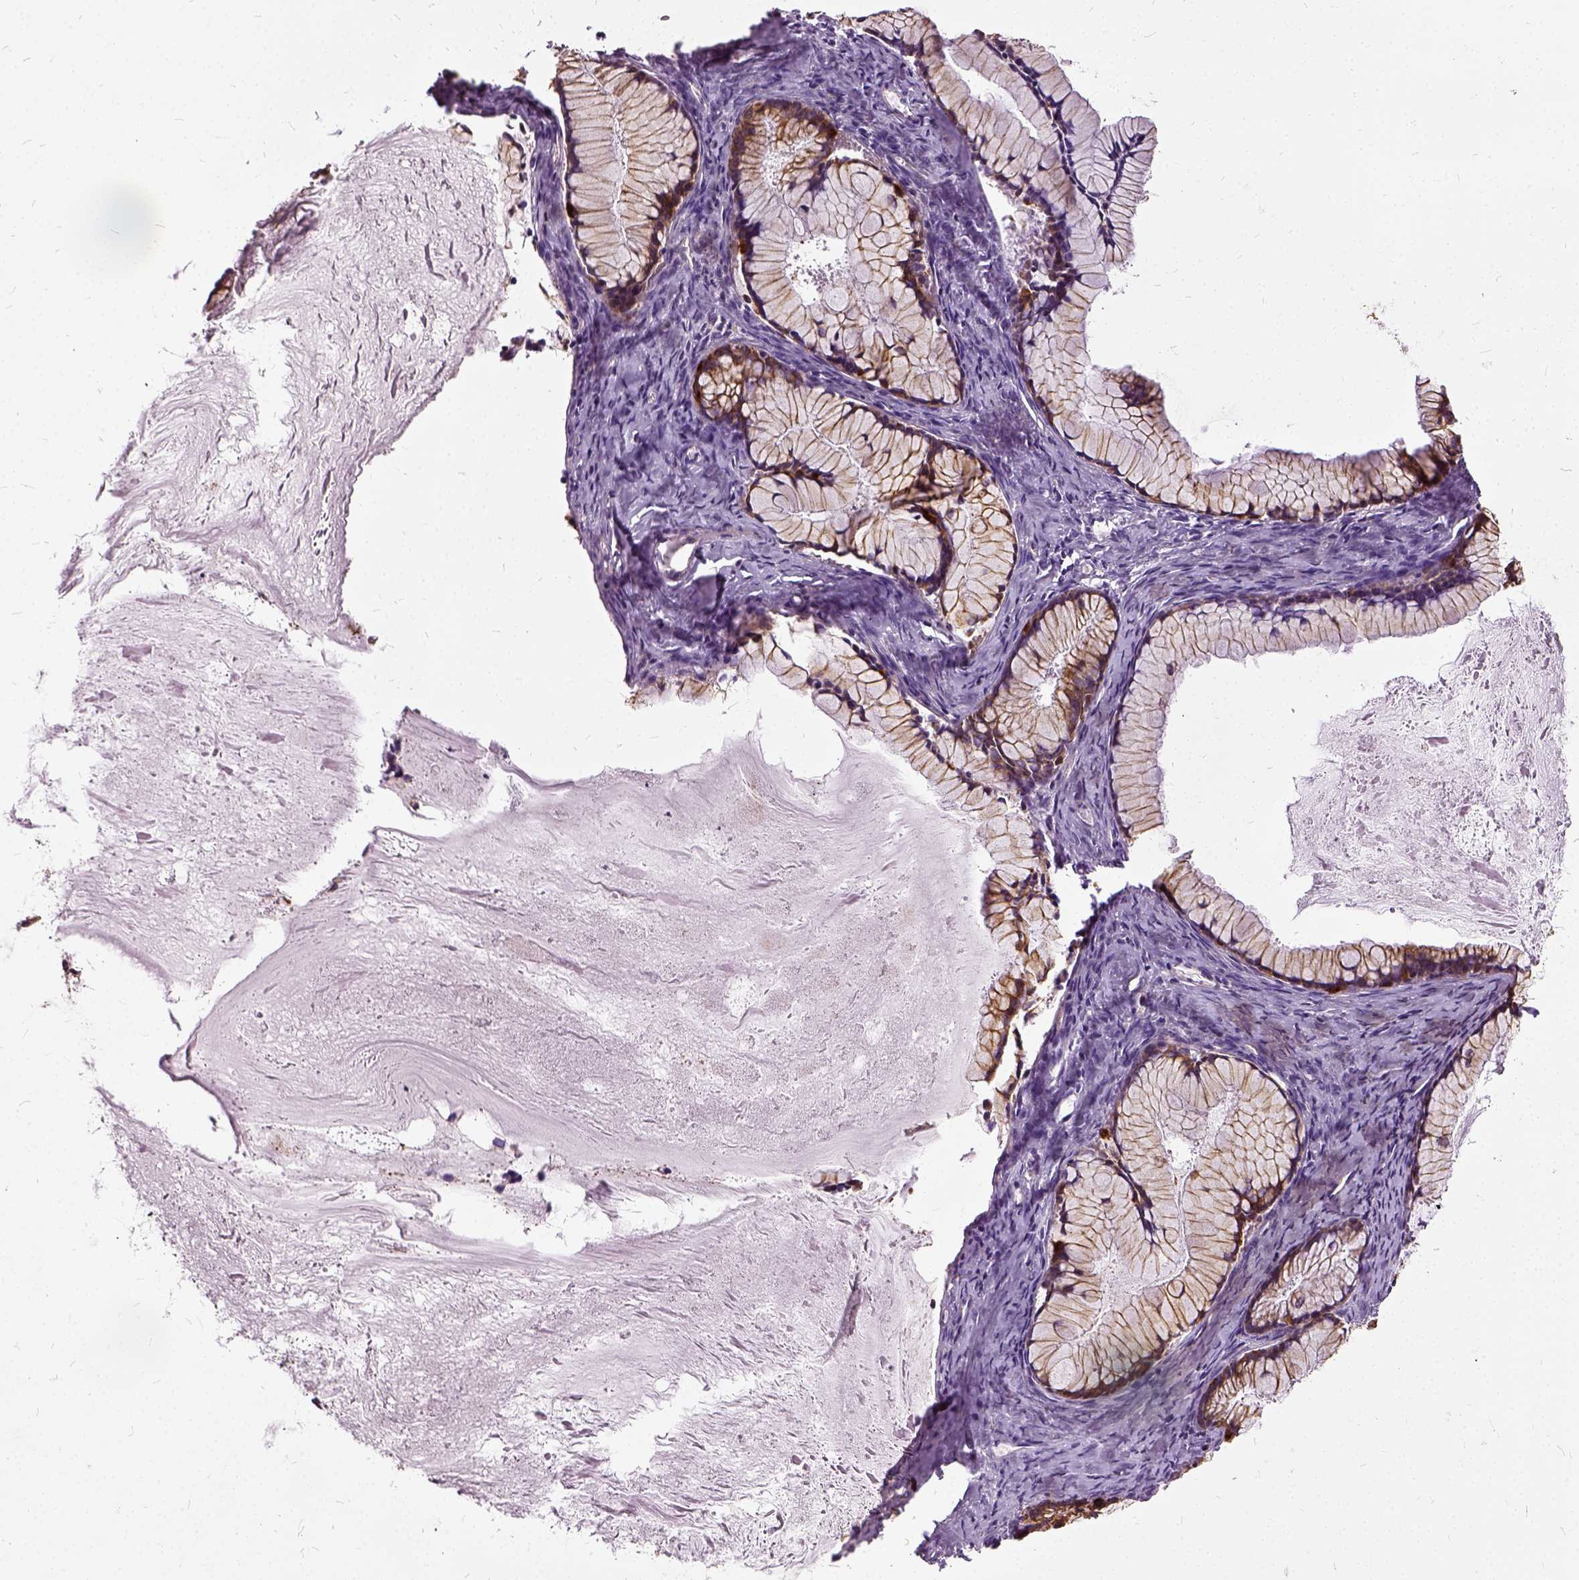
{"staining": {"intensity": "strong", "quantity": ">75%", "location": "cytoplasmic/membranous"}, "tissue": "ovarian cancer", "cell_type": "Tumor cells", "image_type": "cancer", "snomed": [{"axis": "morphology", "description": "Cystadenocarcinoma, mucinous, NOS"}, {"axis": "topography", "description": "Ovary"}], "caption": "The image demonstrates a brown stain indicating the presence of a protein in the cytoplasmic/membranous of tumor cells in ovarian cancer (mucinous cystadenocarcinoma).", "gene": "ILRUN", "patient": {"sex": "female", "age": 41}}